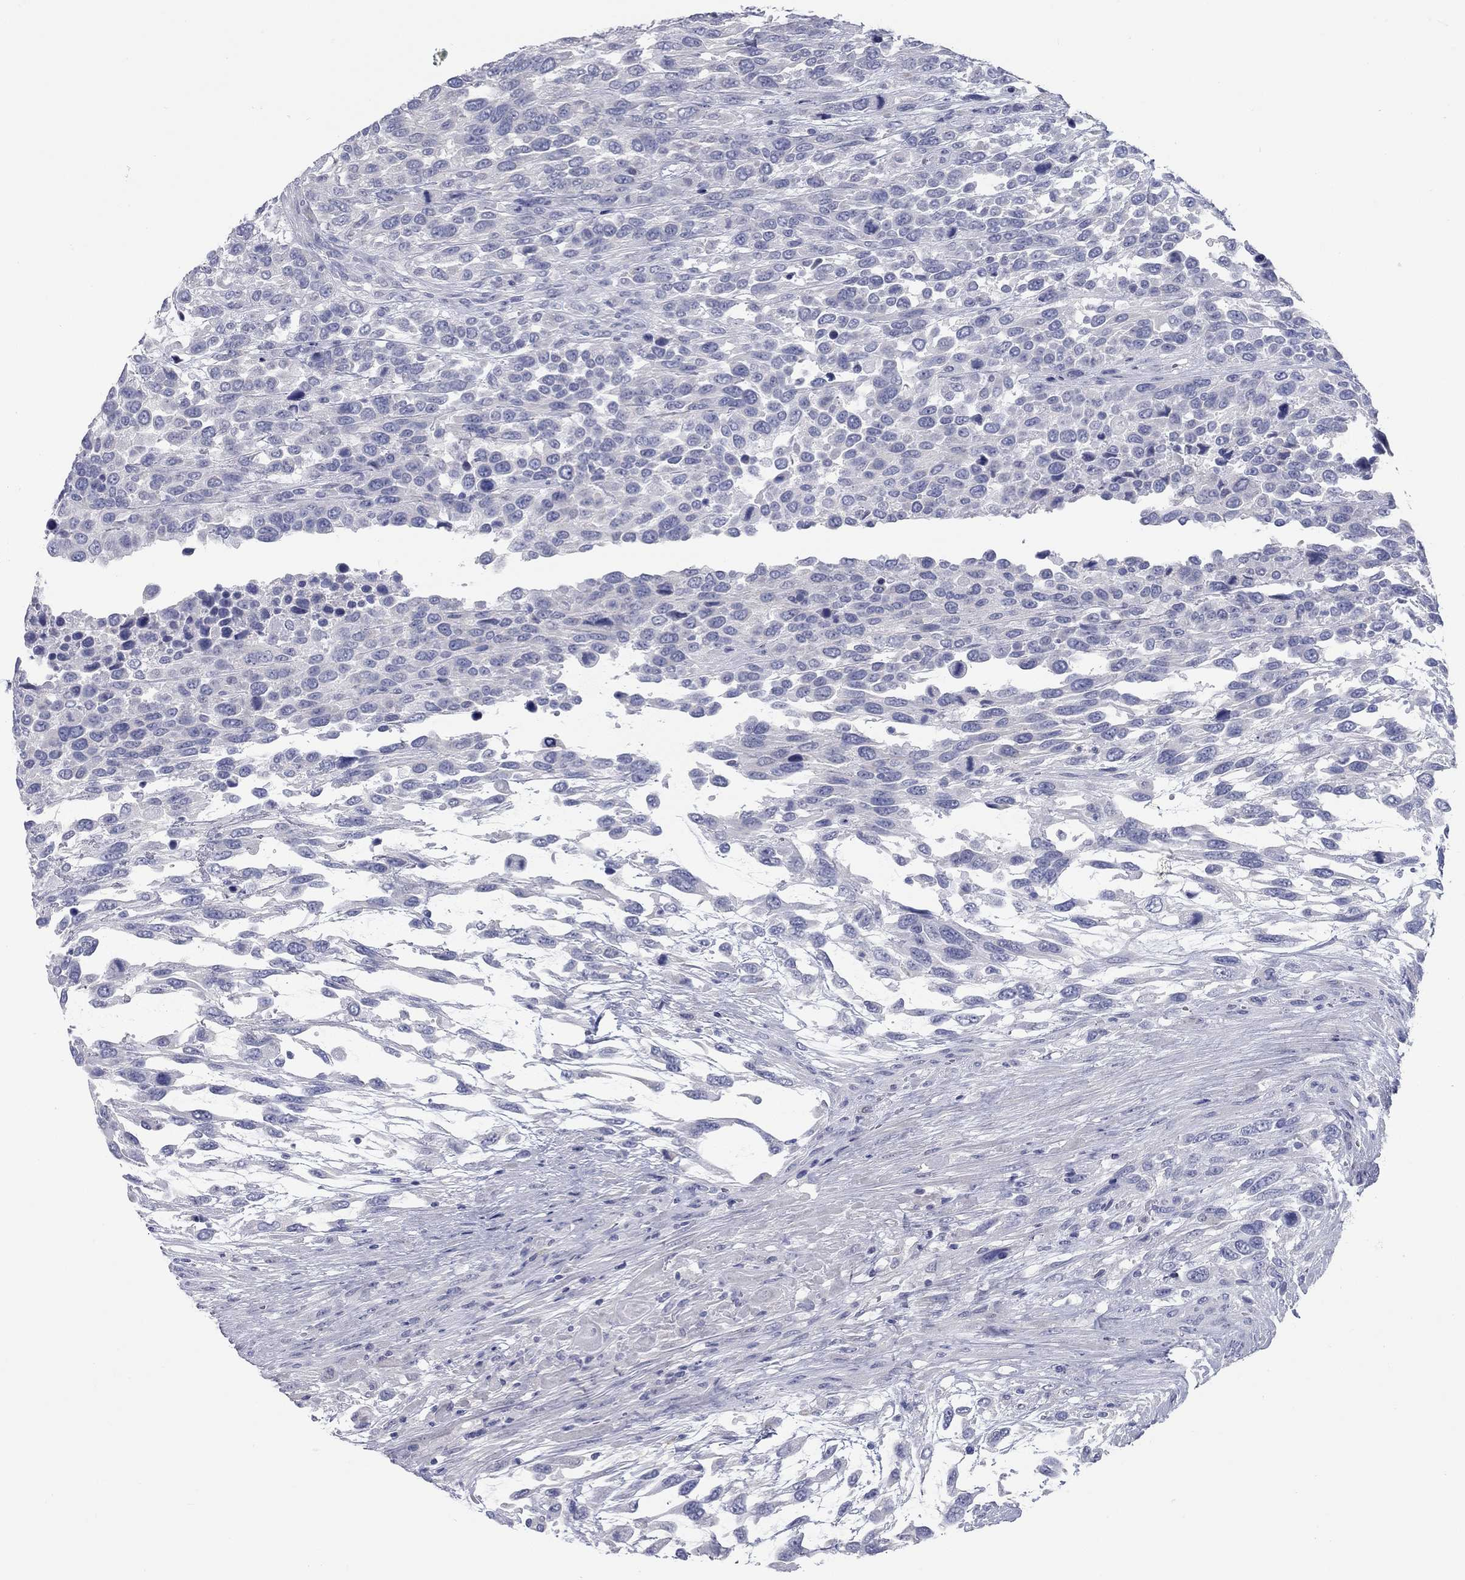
{"staining": {"intensity": "negative", "quantity": "none", "location": "none"}, "tissue": "urothelial cancer", "cell_type": "Tumor cells", "image_type": "cancer", "snomed": [{"axis": "morphology", "description": "Urothelial carcinoma, High grade"}, {"axis": "topography", "description": "Urinary bladder"}], "caption": "High power microscopy micrograph of an IHC image of urothelial cancer, revealing no significant positivity in tumor cells.", "gene": "KIRREL2", "patient": {"sex": "female", "age": 70}}